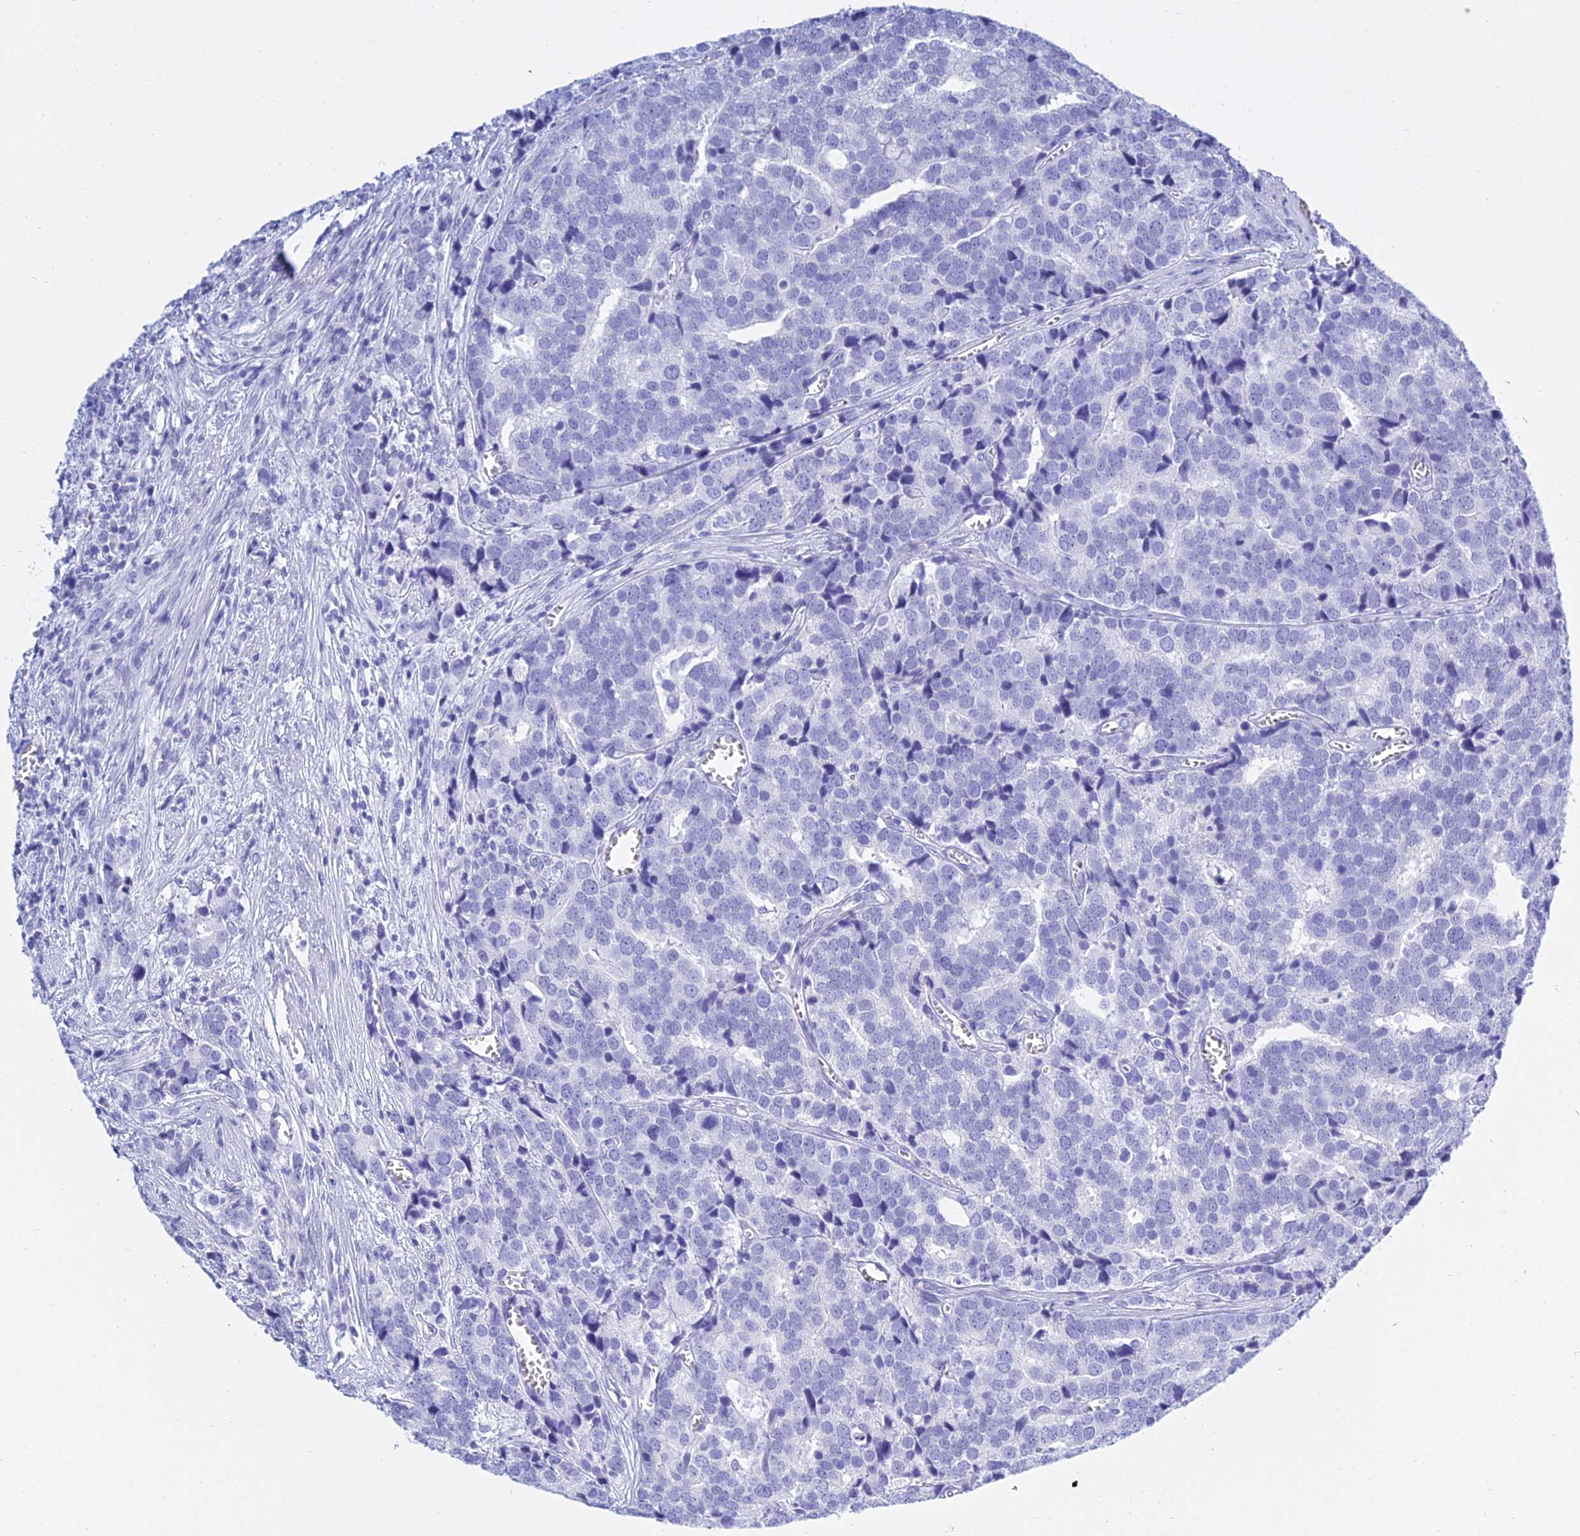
{"staining": {"intensity": "negative", "quantity": "none", "location": "none"}, "tissue": "prostate cancer", "cell_type": "Tumor cells", "image_type": "cancer", "snomed": [{"axis": "morphology", "description": "Adenocarcinoma, High grade"}, {"axis": "topography", "description": "Prostate"}], "caption": "Immunohistochemistry micrograph of neoplastic tissue: prostate adenocarcinoma (high-grade) stained with DAB (3,3'-diaminobenzidine) demonstrates no significant protein expression in tumor cells.", "gene": "PATE4", "patient": {"sex": "male", "age": 71}}